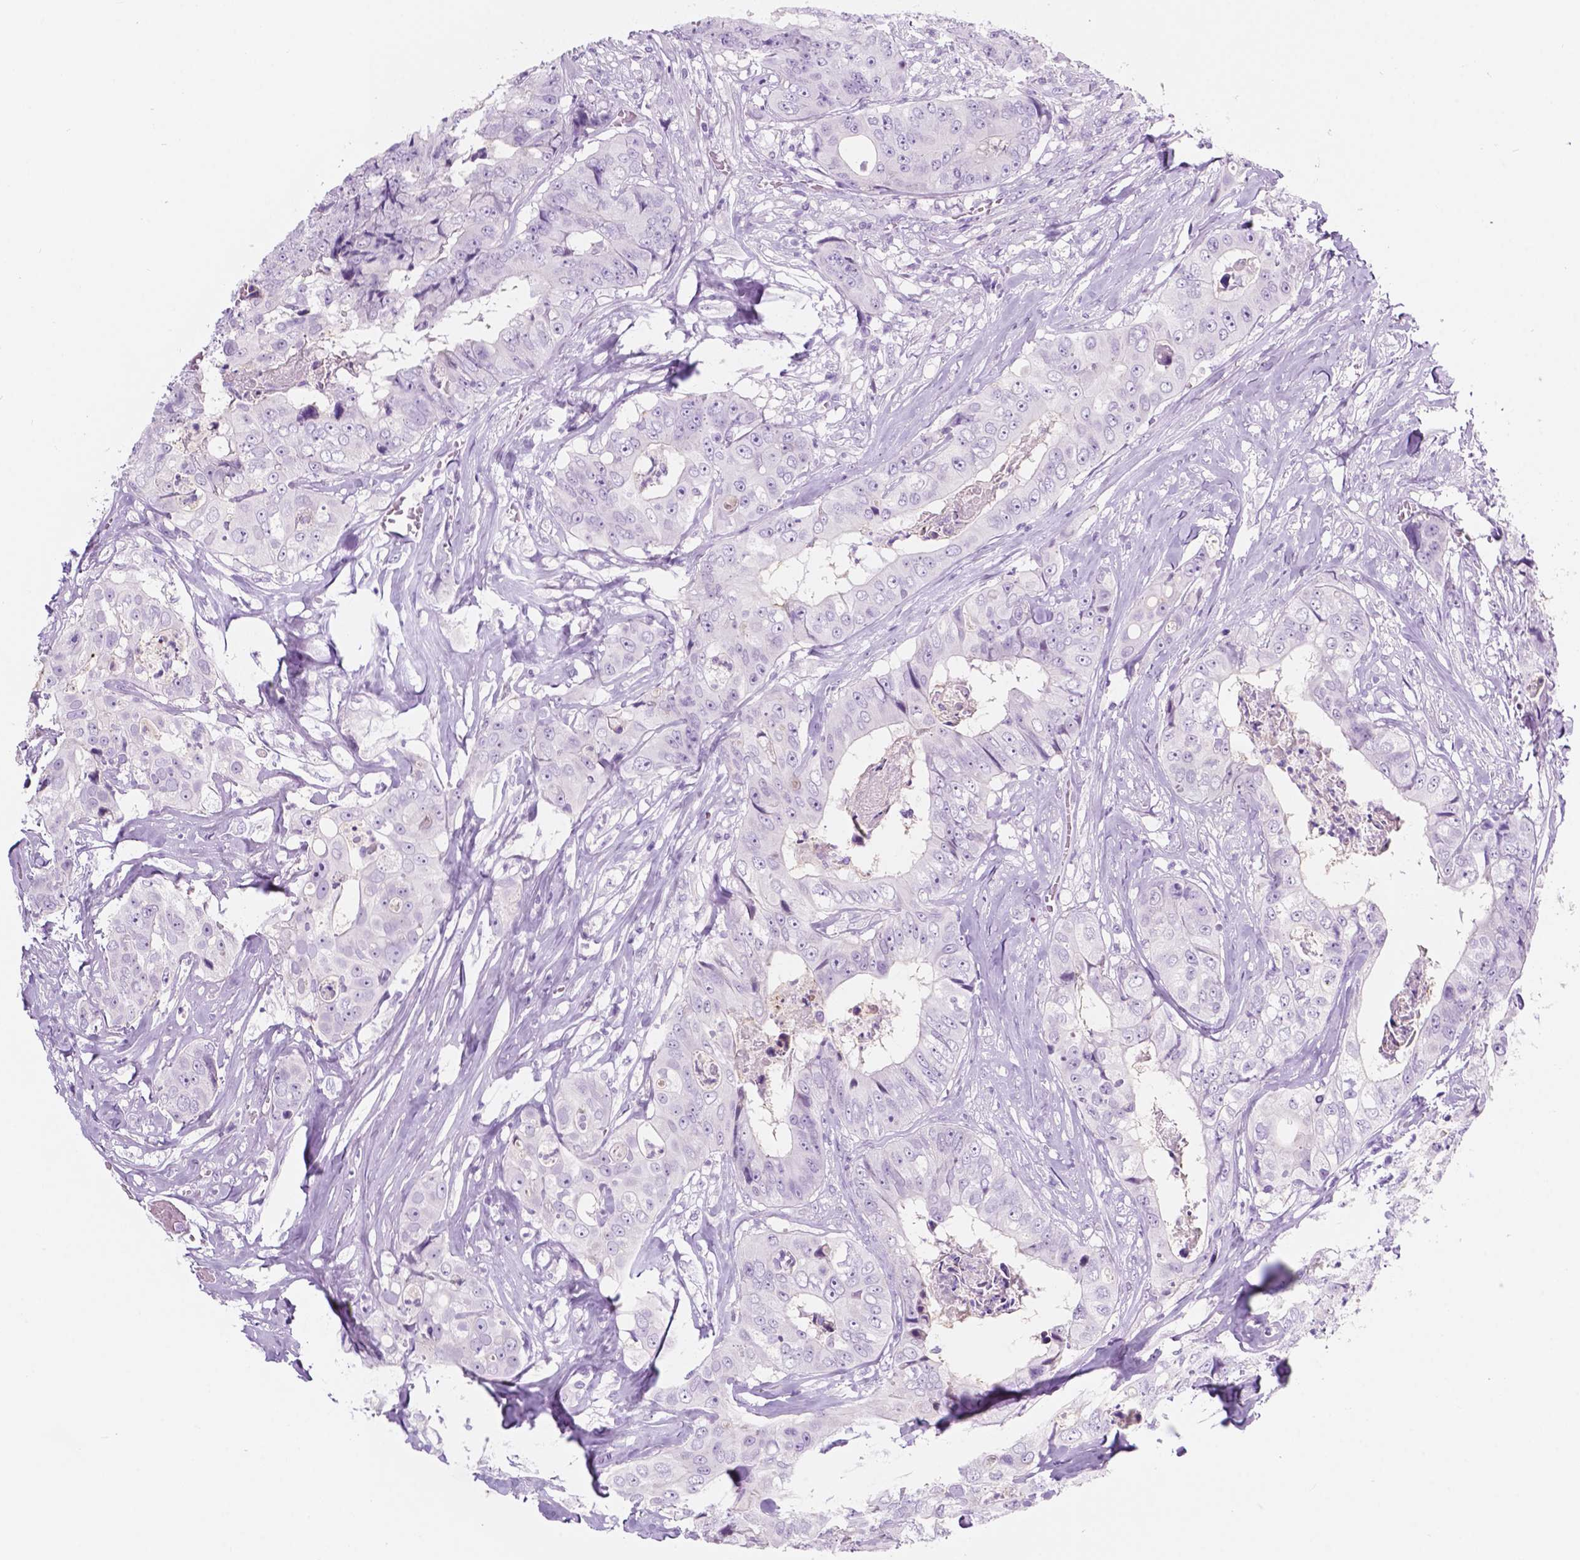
{"staining": {"intensity": "negative", "quantity": "none", "location": "none"}, "tissue": "colorectal cancer", "cell_type": "Tumor cells", "image_type": "cancer", "snomed": [{"axis": "morphology", "description": "Adenocarcinoma, NOS"}, {"axis": "topography", "description": "Rectum"}], "caption": "Photomicrograph shows no significant protein expression in tumor cells of colorectal cancer (adenocarcinoma).", "gene": "CUZD1", "patient": {"sex": "female", "age": 62}}